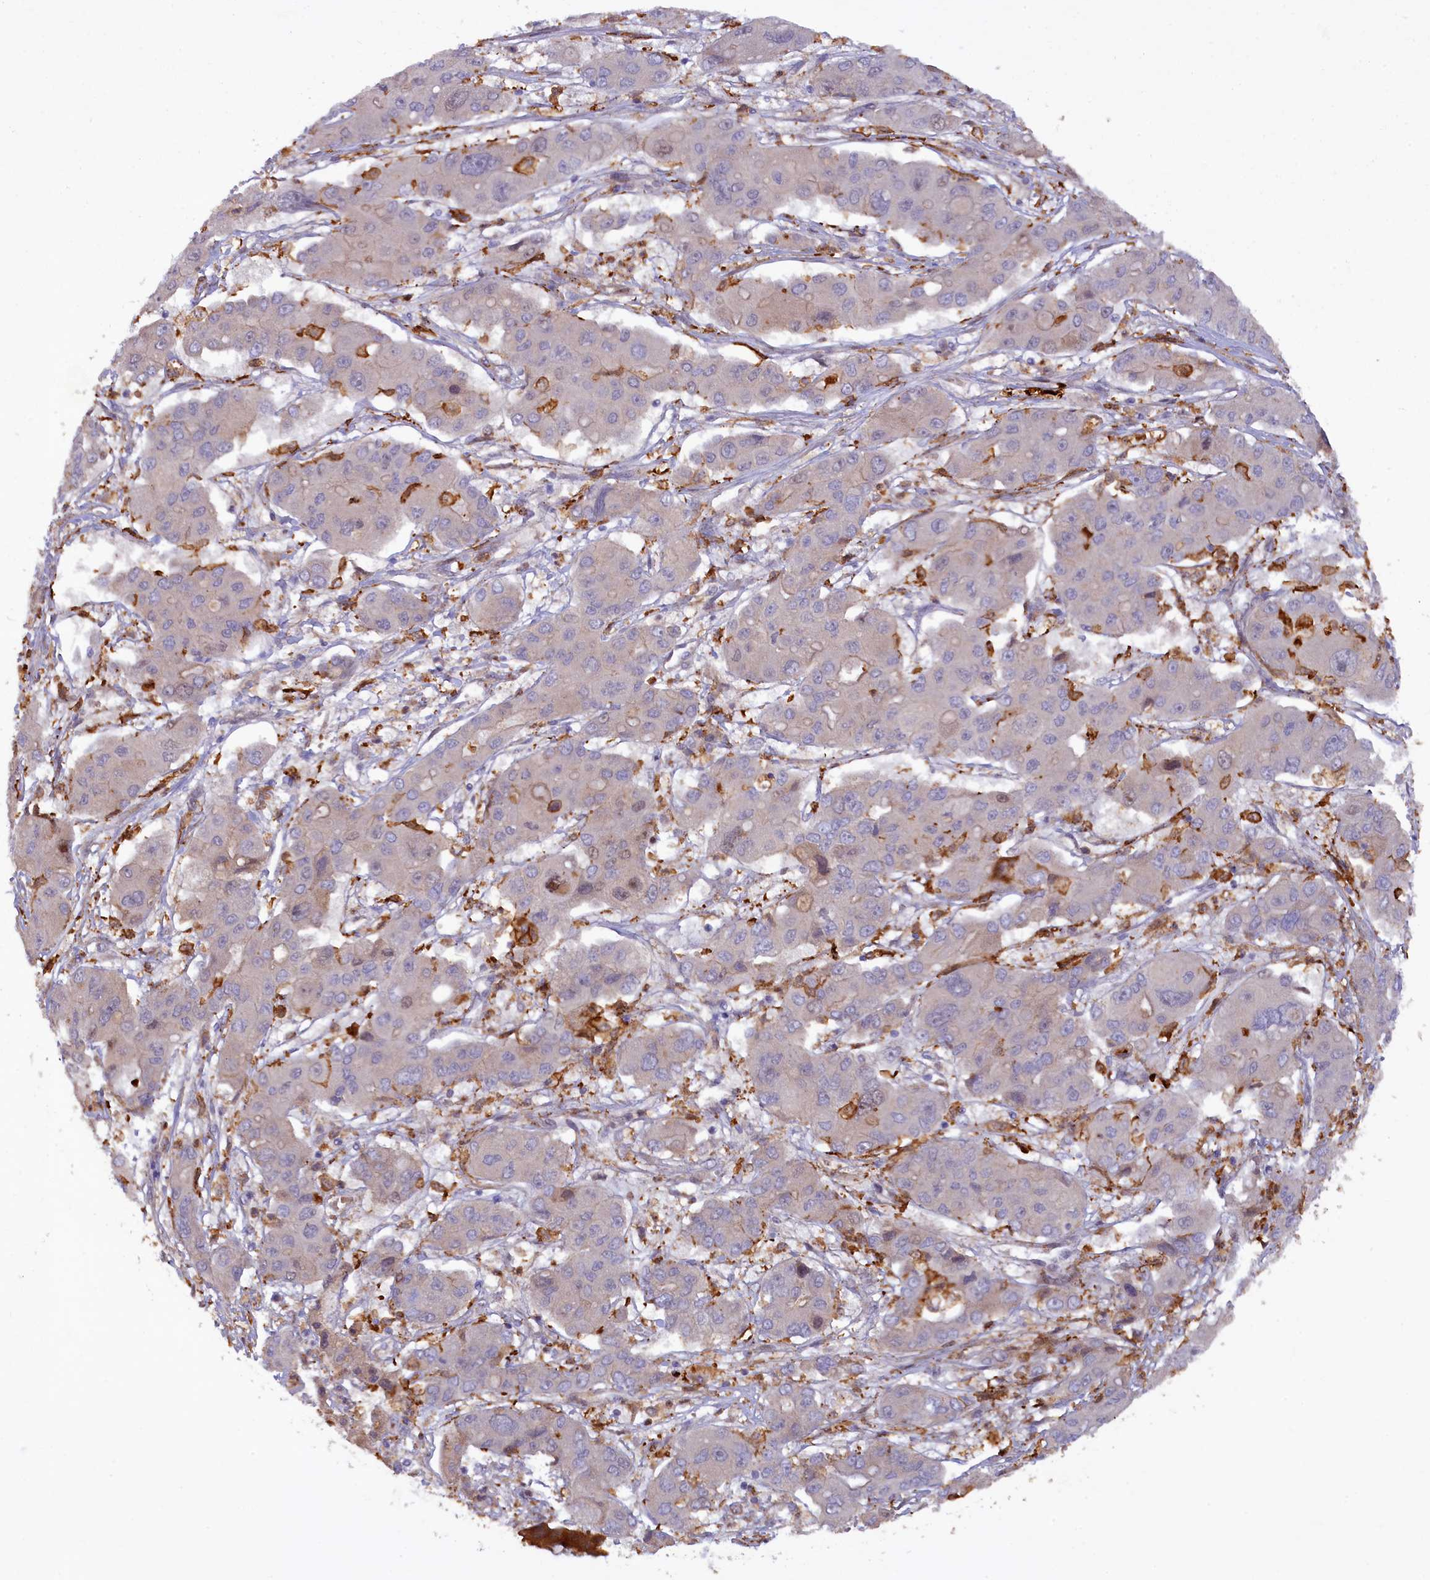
{"staining": {"intensity": "negative", "quantity": "none", "location": "none"}, "tissue": "liver cancer", "cell_type": "Tumor cells", "image_type": "cancer", "snomed": [{"axis": "morphology", "description": "Cholangiocarcinoma"}, {"axis": "topography", "description": "Liver"}], "caption": "Human liver cancer (cholangiocarcinoma) stained for a protein using immunohistochemistry exhibits no positivity in tumor cells.", "gene": "FERMT1", "patient": {"sex": "male", "age": 67}}